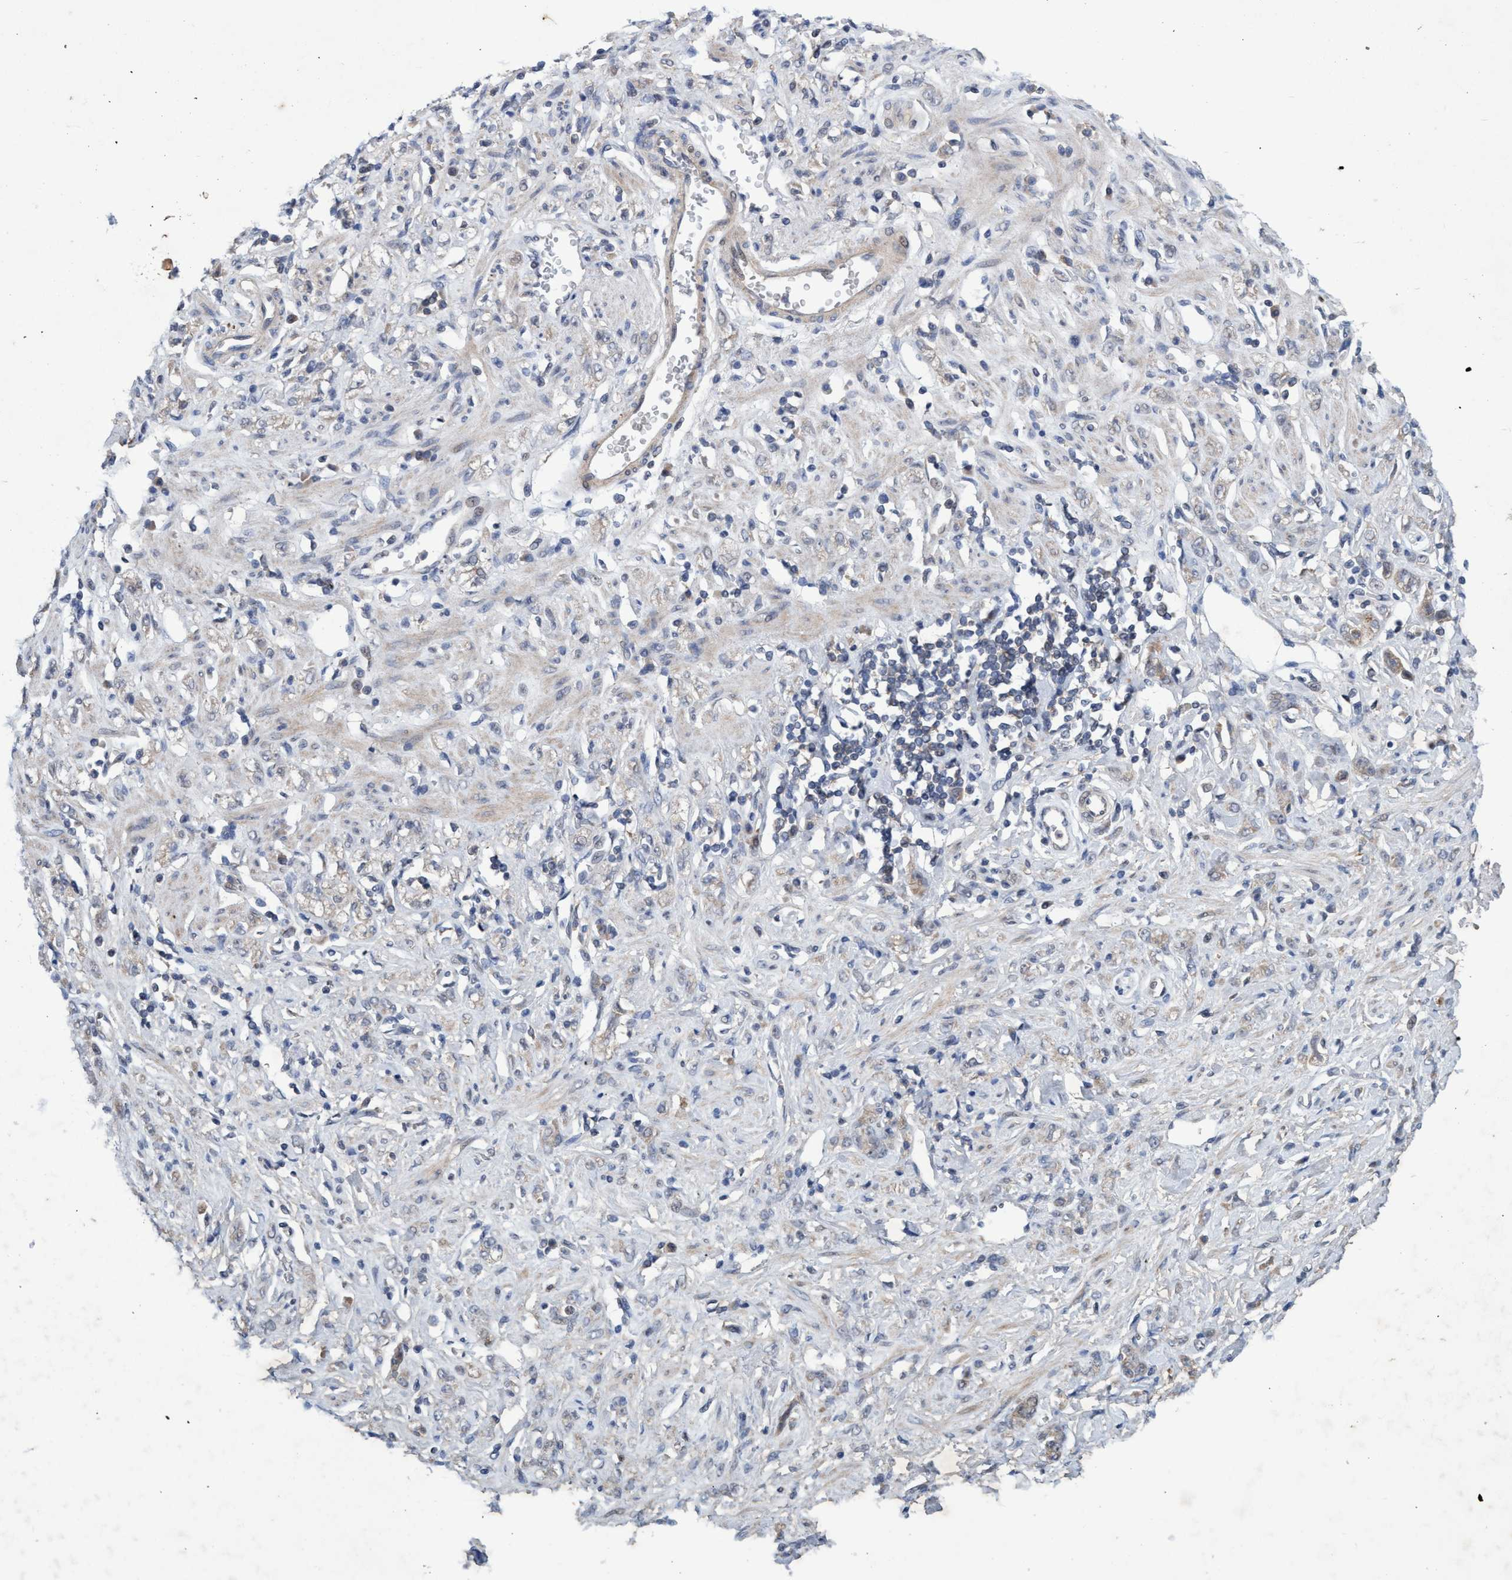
{"staining": {"intensity": "weak", "quantity": "<25%", "location": "cytoplasmic/membranous"}, "tissue": "stomach cancer", "cell_type": "Tumor cells", "image_type": "cancer", "snomed": [{"axis": "morphology", "description": "Normal tissue, NOS"}, {"axis": "morphology", "description": "Adenocarcinoma, NOS"}, {"axis": "topography", "description": "Stomach"}], "caption": "Stomach cancer (adenocarcinoma) stained for a protein using IHC displays no staining tumor cells.", "gene": "ZNF677", "patient": {"sex": "male", "age": 82}}